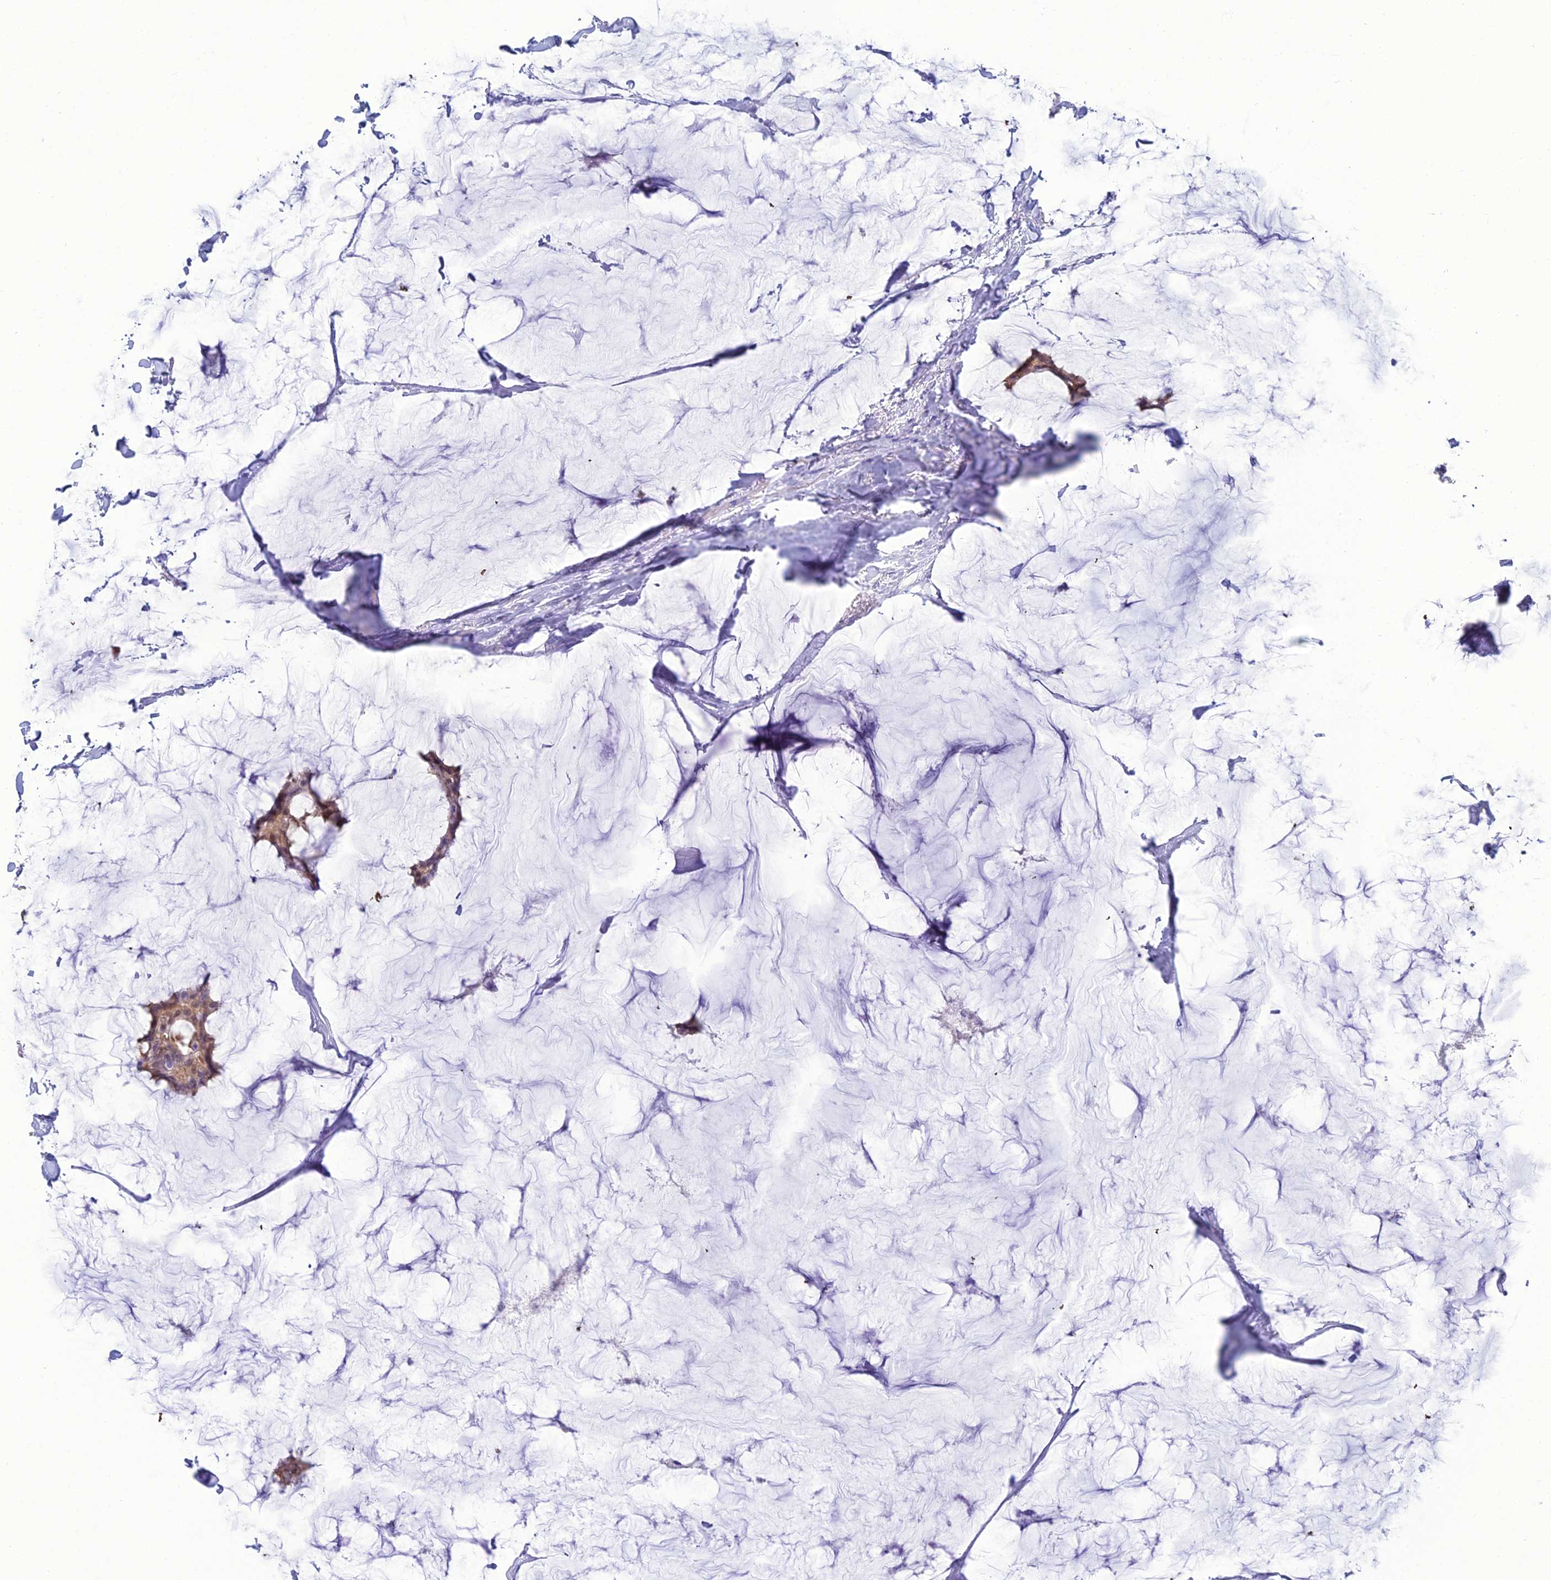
{"staining": {"intensity": "moderate", "quantity": ">75%", "location": "cytoplasmic/membranous"}, "tissue": "breast cancer", "cell_type": "Tumor cells", "image_type": "cancer", "snomed": [{"axis": "morphology", "description": "Duct carcinoma"}, {"axis": "topography", "description": "Breast"}], "caption": "Breast cancer stained for a protein (brown) reveals moderate cytoplasmic/membranous positive expression in about >75% of tumor cells.", "gene": "GNPNAT1", "patient": {"sex": "female", "age": 93}}